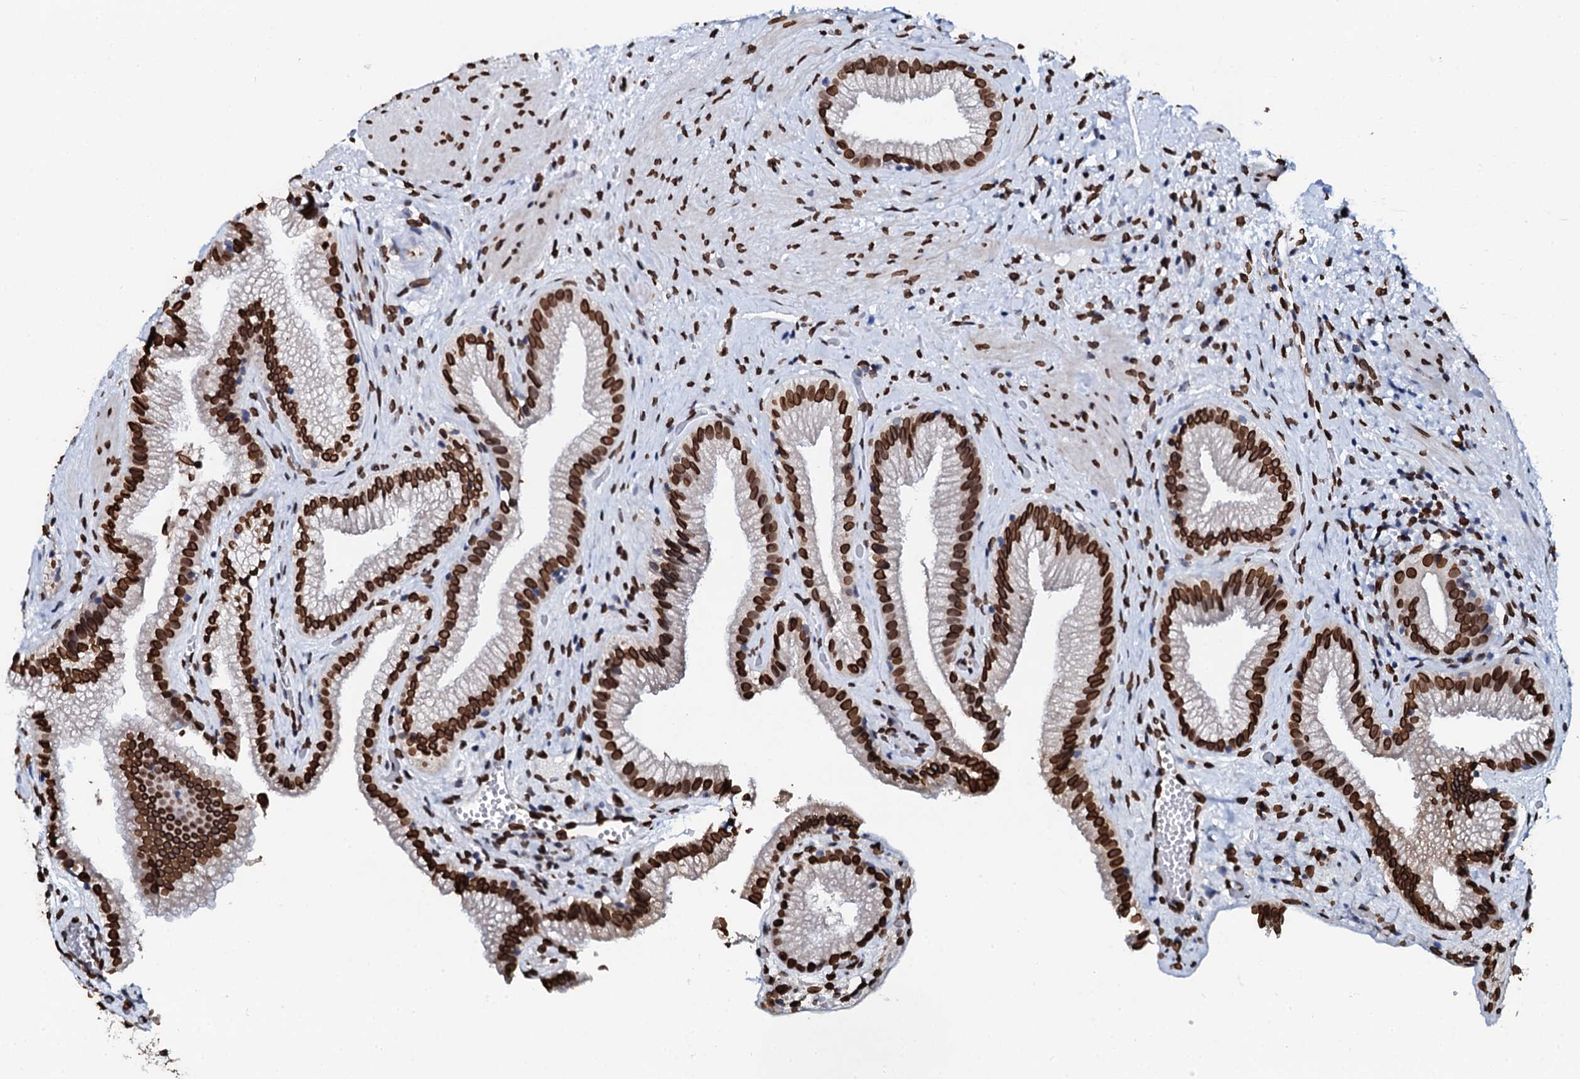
{"staining": {"intensity": "strong", "quantity": ">75%", "location": "nuclear"}, "tissue": "gallbladder", "cell_type": "Glandular cells", "image_type": "normal", "snomed": [{"axis": "morphology", "description": "Normal tissue, NOS"}, {"axis": "morphology", "description": "Inflammation, NOS"}, {"axis": "topography", "description": "Gallbladder"}], "caption": "Benign gallbladder demonstrates strong nuclear staining in approximately >75% of glandular cells.", "gene": "KATNAL2", "patient": {"sex": "male", "age": 51}}